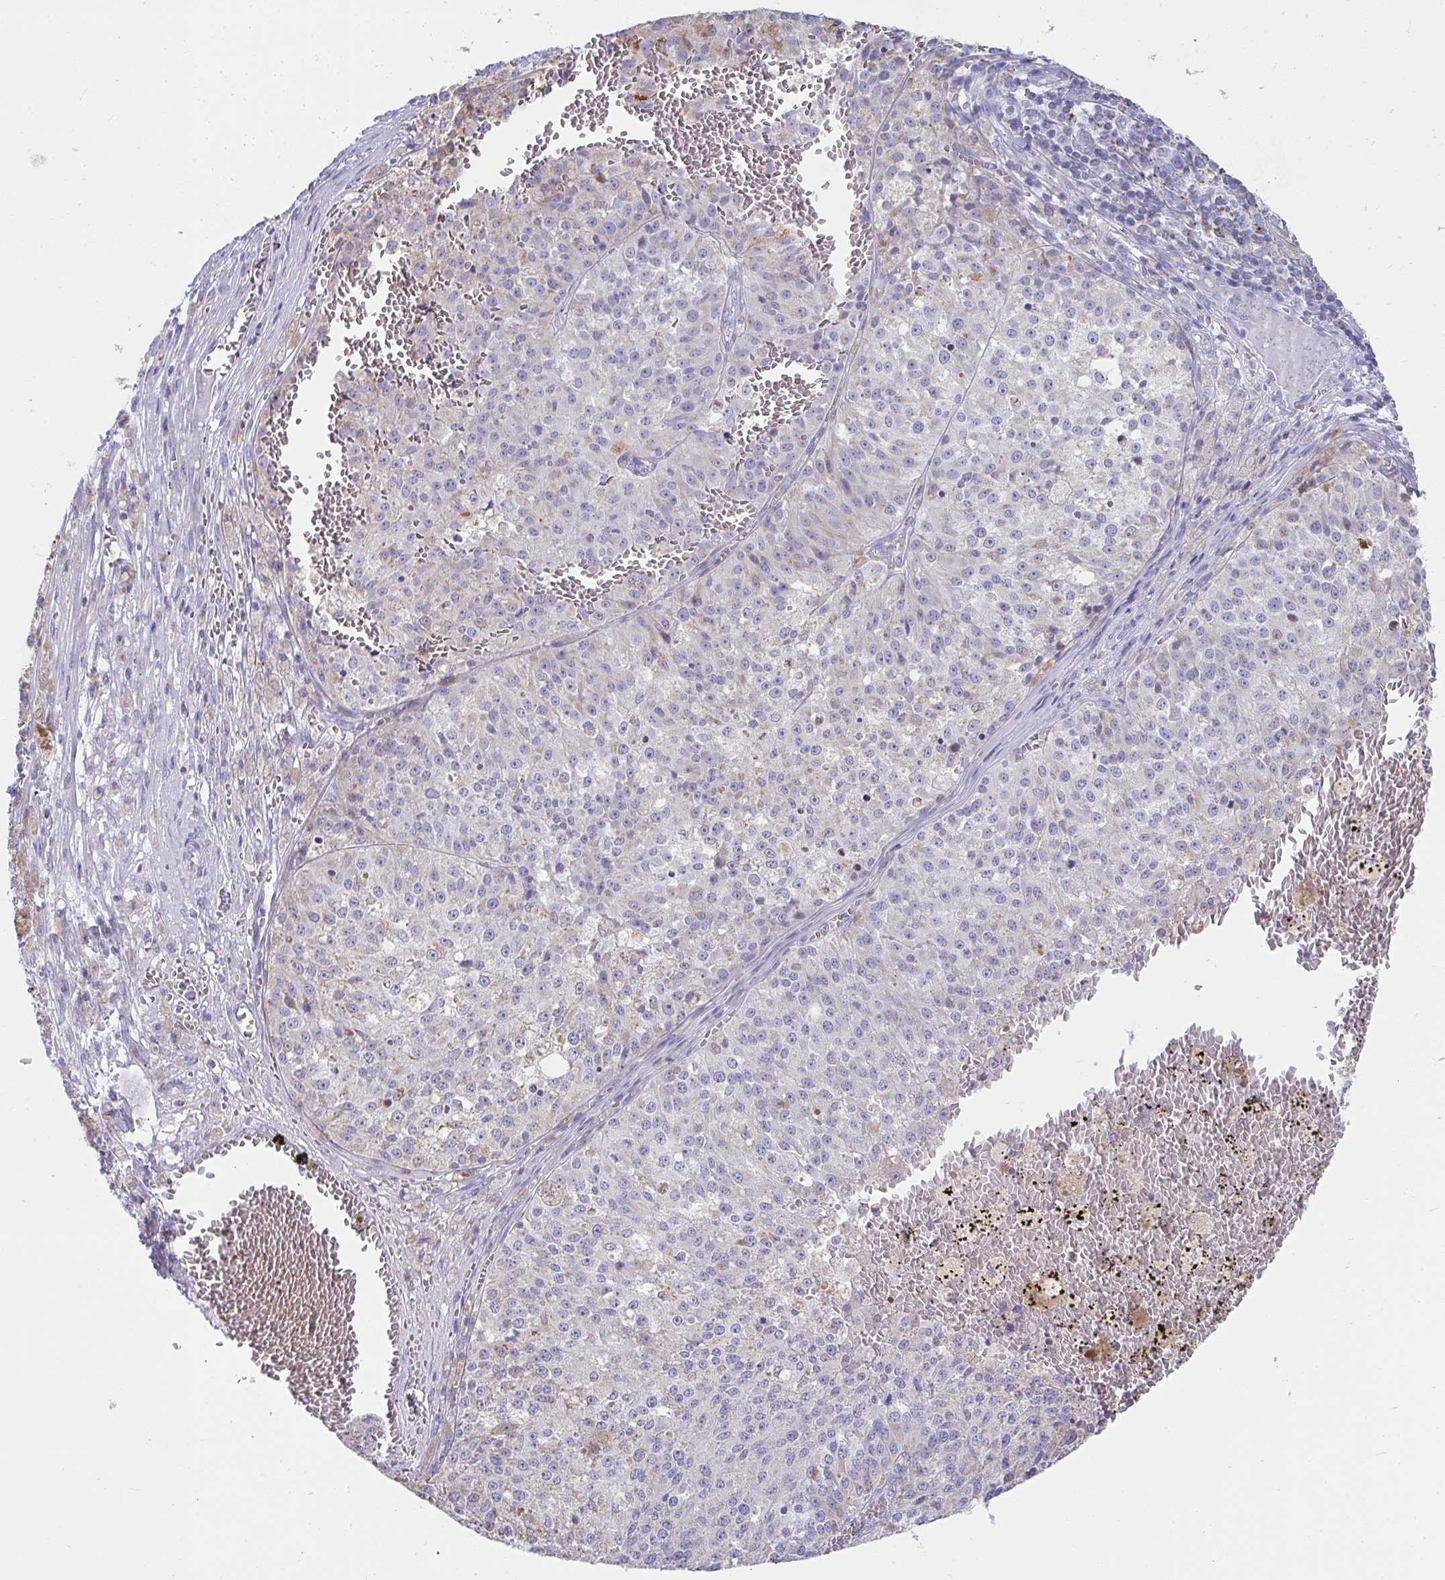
{"staining": {"intensity": "negative", "quantity": "none", "location": "none"}, "tissue": "melanoma", "cell_type": "Tumor cells", "image_type": "cancer", "snomed": [{"axis": "morphology", "description": "Malignant melanoma, Metastatic site"}, {"axis": "topography", "description": "Lymph node"}], "caption": "High magnification brightfield microscopy of malignant melanoma (metastatic site) stained with DAB (3,3'-diaminobenzidine) (brown) and counterstained with hematoxylin (blue): tumor cells show no significant staining.", "gene": "SLC6A1", "patient": {"sex": "female", "age": 64}}